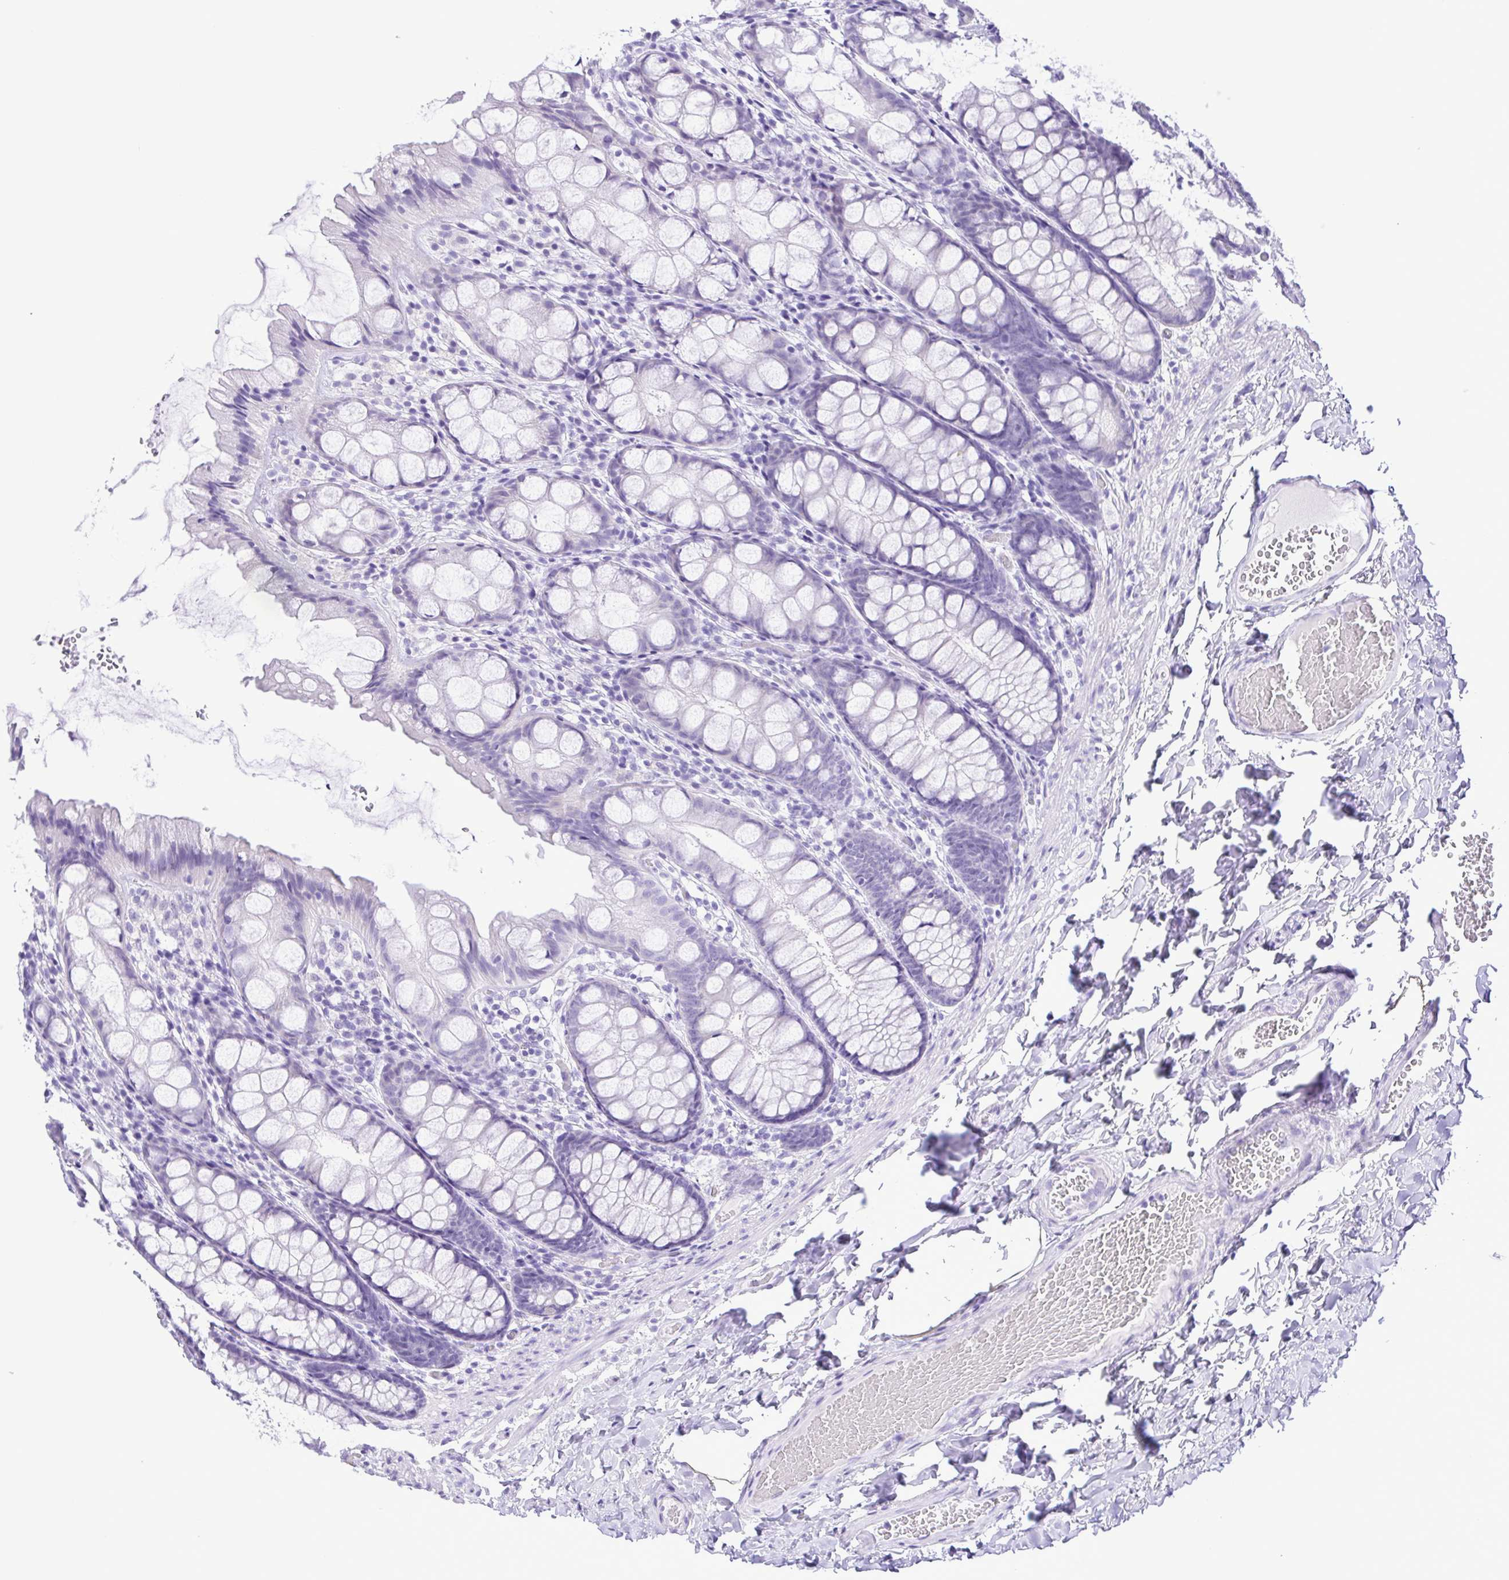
{"staining": {"intensity": "negative", "quantity": "none", "location": "none"}, "tissue": "colon", "cell_type": "Endothelial cells", "image_type": "normal", "snomed": [{"axis": "morphology", "description": "Normal tissue, NOS"}, {"axis": "topography", "description": "Colon"}], "caption": "Immunohistochemistry of unremarkable colon demonstrates no expression in endothelial cells.", "gene": "CASP14", "patient": {"sex": "male", "age": 47}}